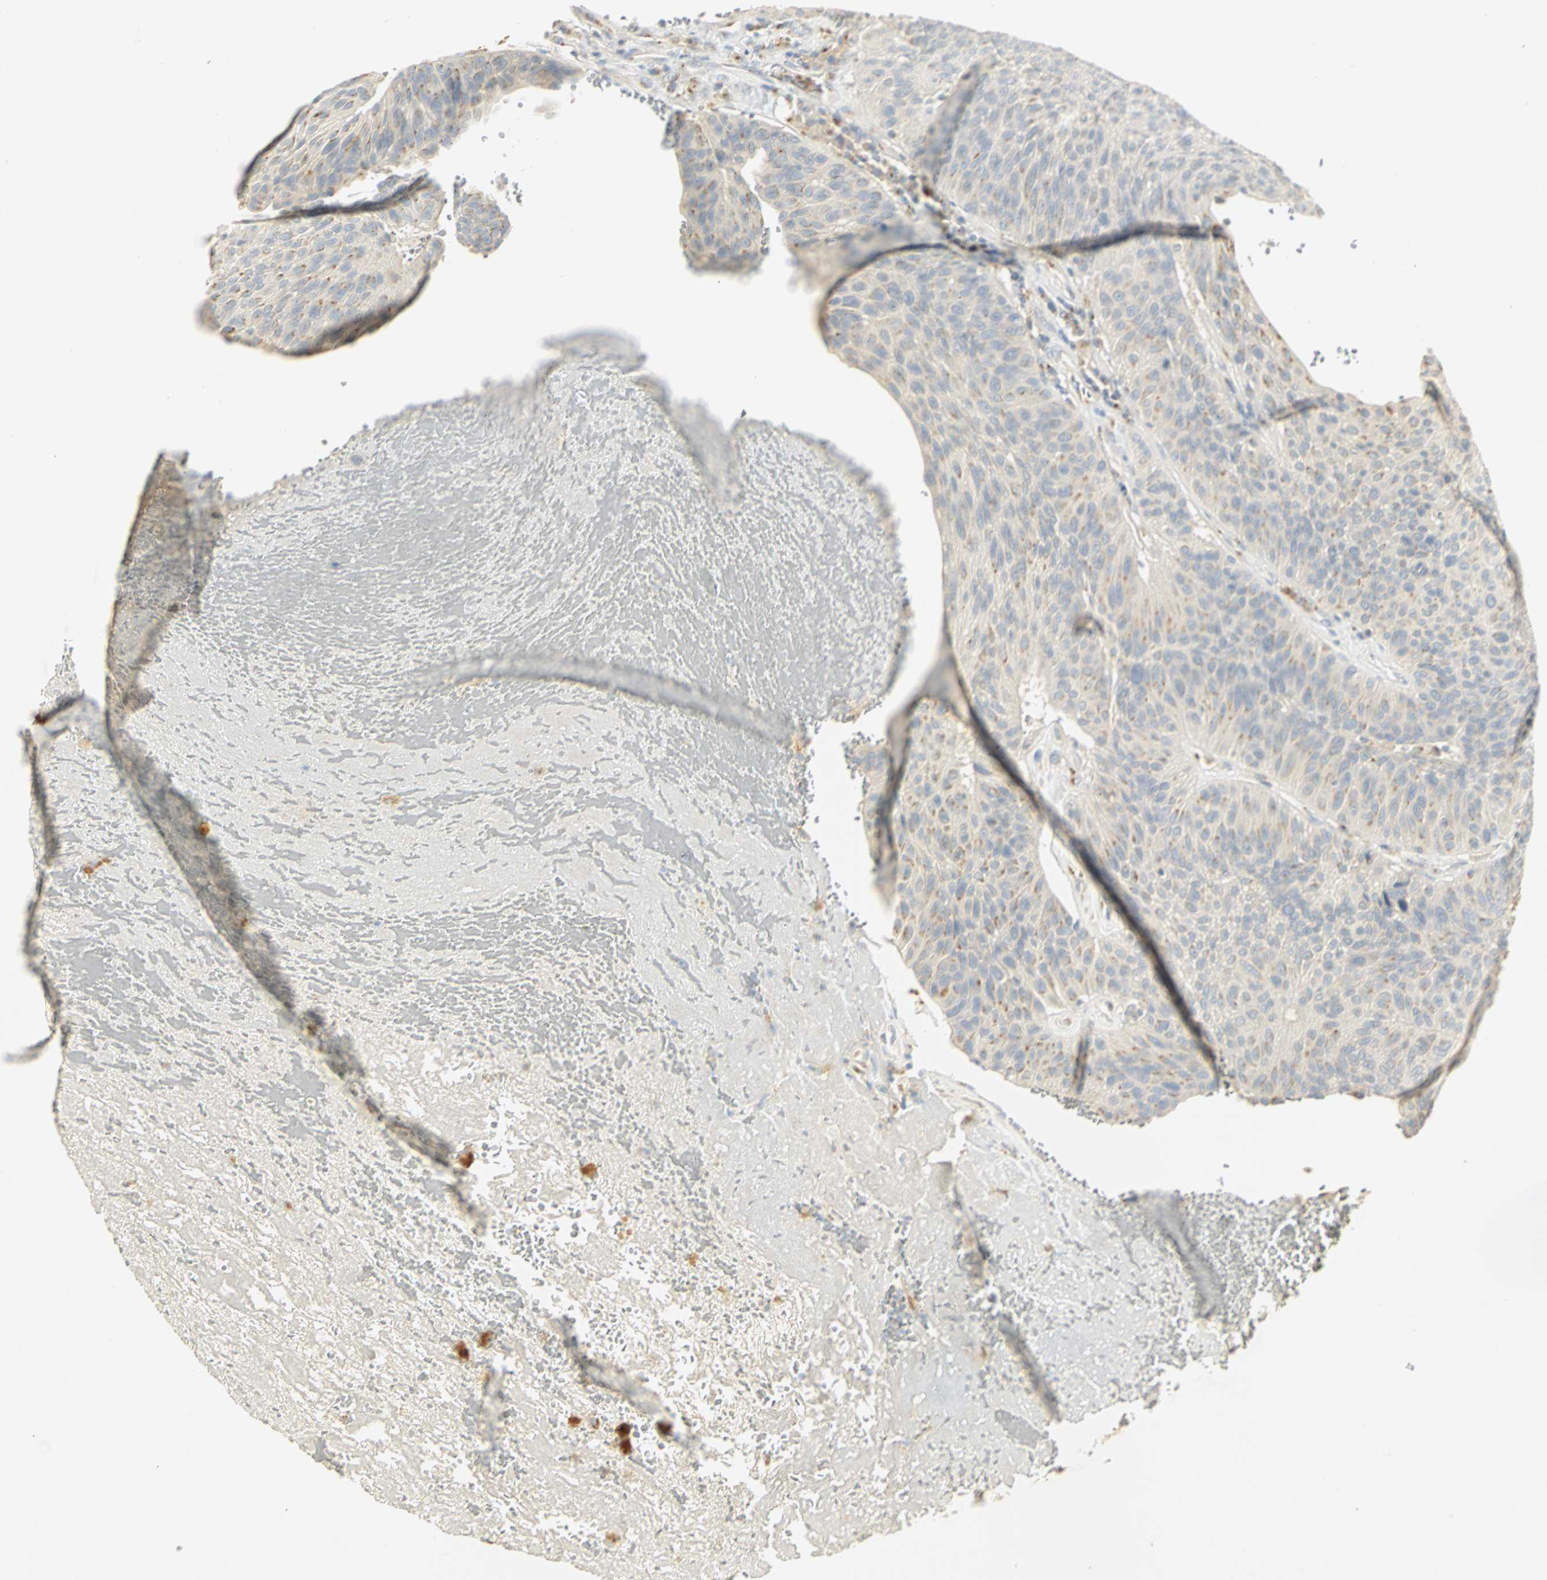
{"staining": {"intensity": "weak", "quantity": "25%-75%", "location": "cytoplasmic/membranous"}, "tissue": "urothelial cancer", "cell_type": "Tumor cells", "image_type": "cancer", "snomed": [{"axis": "morphology", "description": "Urothelial carcinoma, High grade"}, {"axis": "topography", "description": "Urinary bladder"}], "caption": "Human urothelial cancer stained with a protein marker reveals weak staining in tumor cells.", "gene": "TM9SF2", "patient": {"sex": "male", "age": 66}}